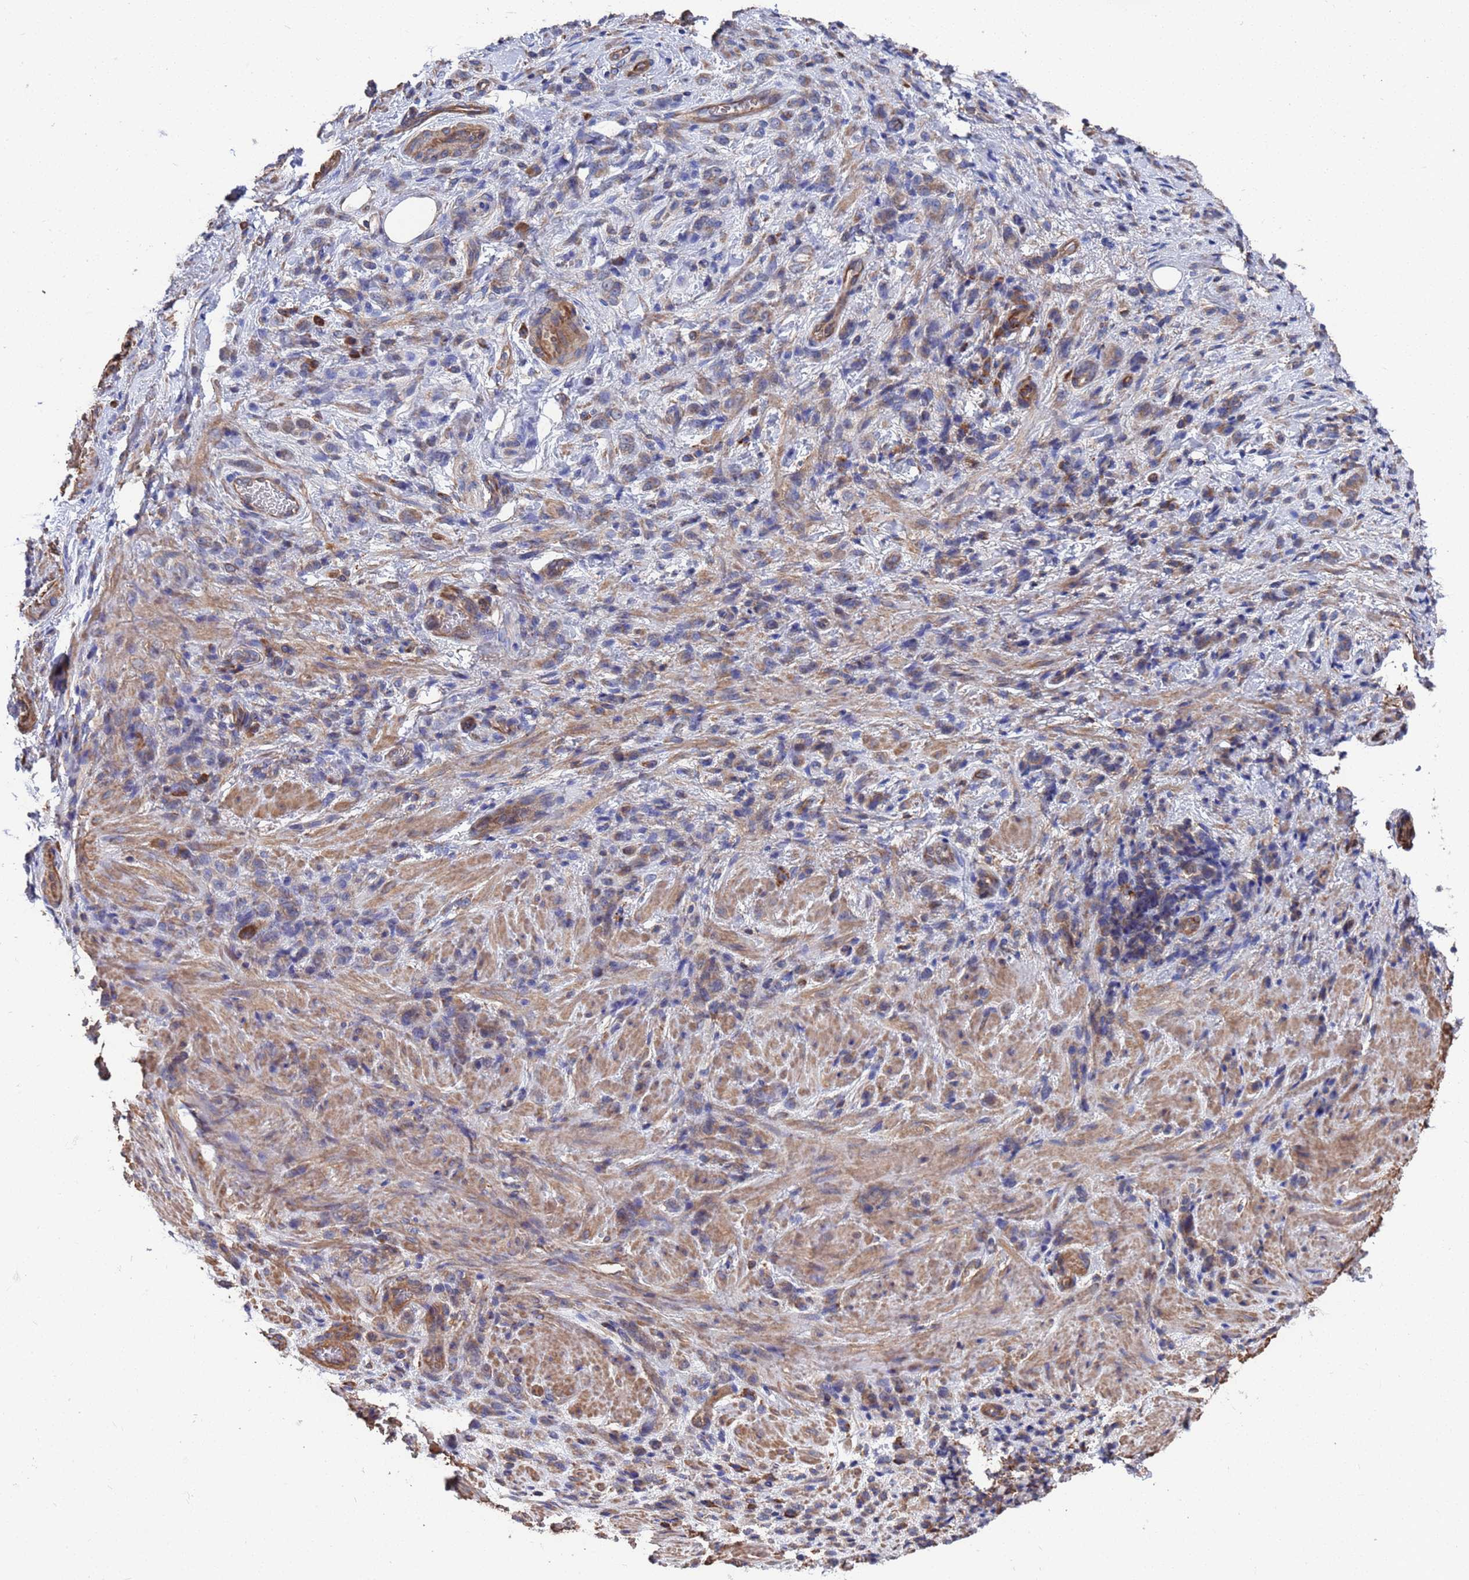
{"staining": {"intensity": "weak", "quantity": "25%-75%", "location": "cytoplasmic/membranous"}, "tissue": "stomach cancer", "cell_type": "Tumor cells", "image_type": "cancer", "snomed": [{"axis": "morphology", "description": "Adenocarcinoma, NOS"}, {"axis": "topography", "description": "Stomach"}], "caption": "The histopathology image demonstrates a brown stain indicating the presence of a protein in the cytoplasmic/membranous of tumor cells in adenocarcinoma (stomach). (DAB = brown stain, brightfield microscopy at high magnification).", "gene": "PYCR1", "patient": {"sex": "male", "age": 77}}